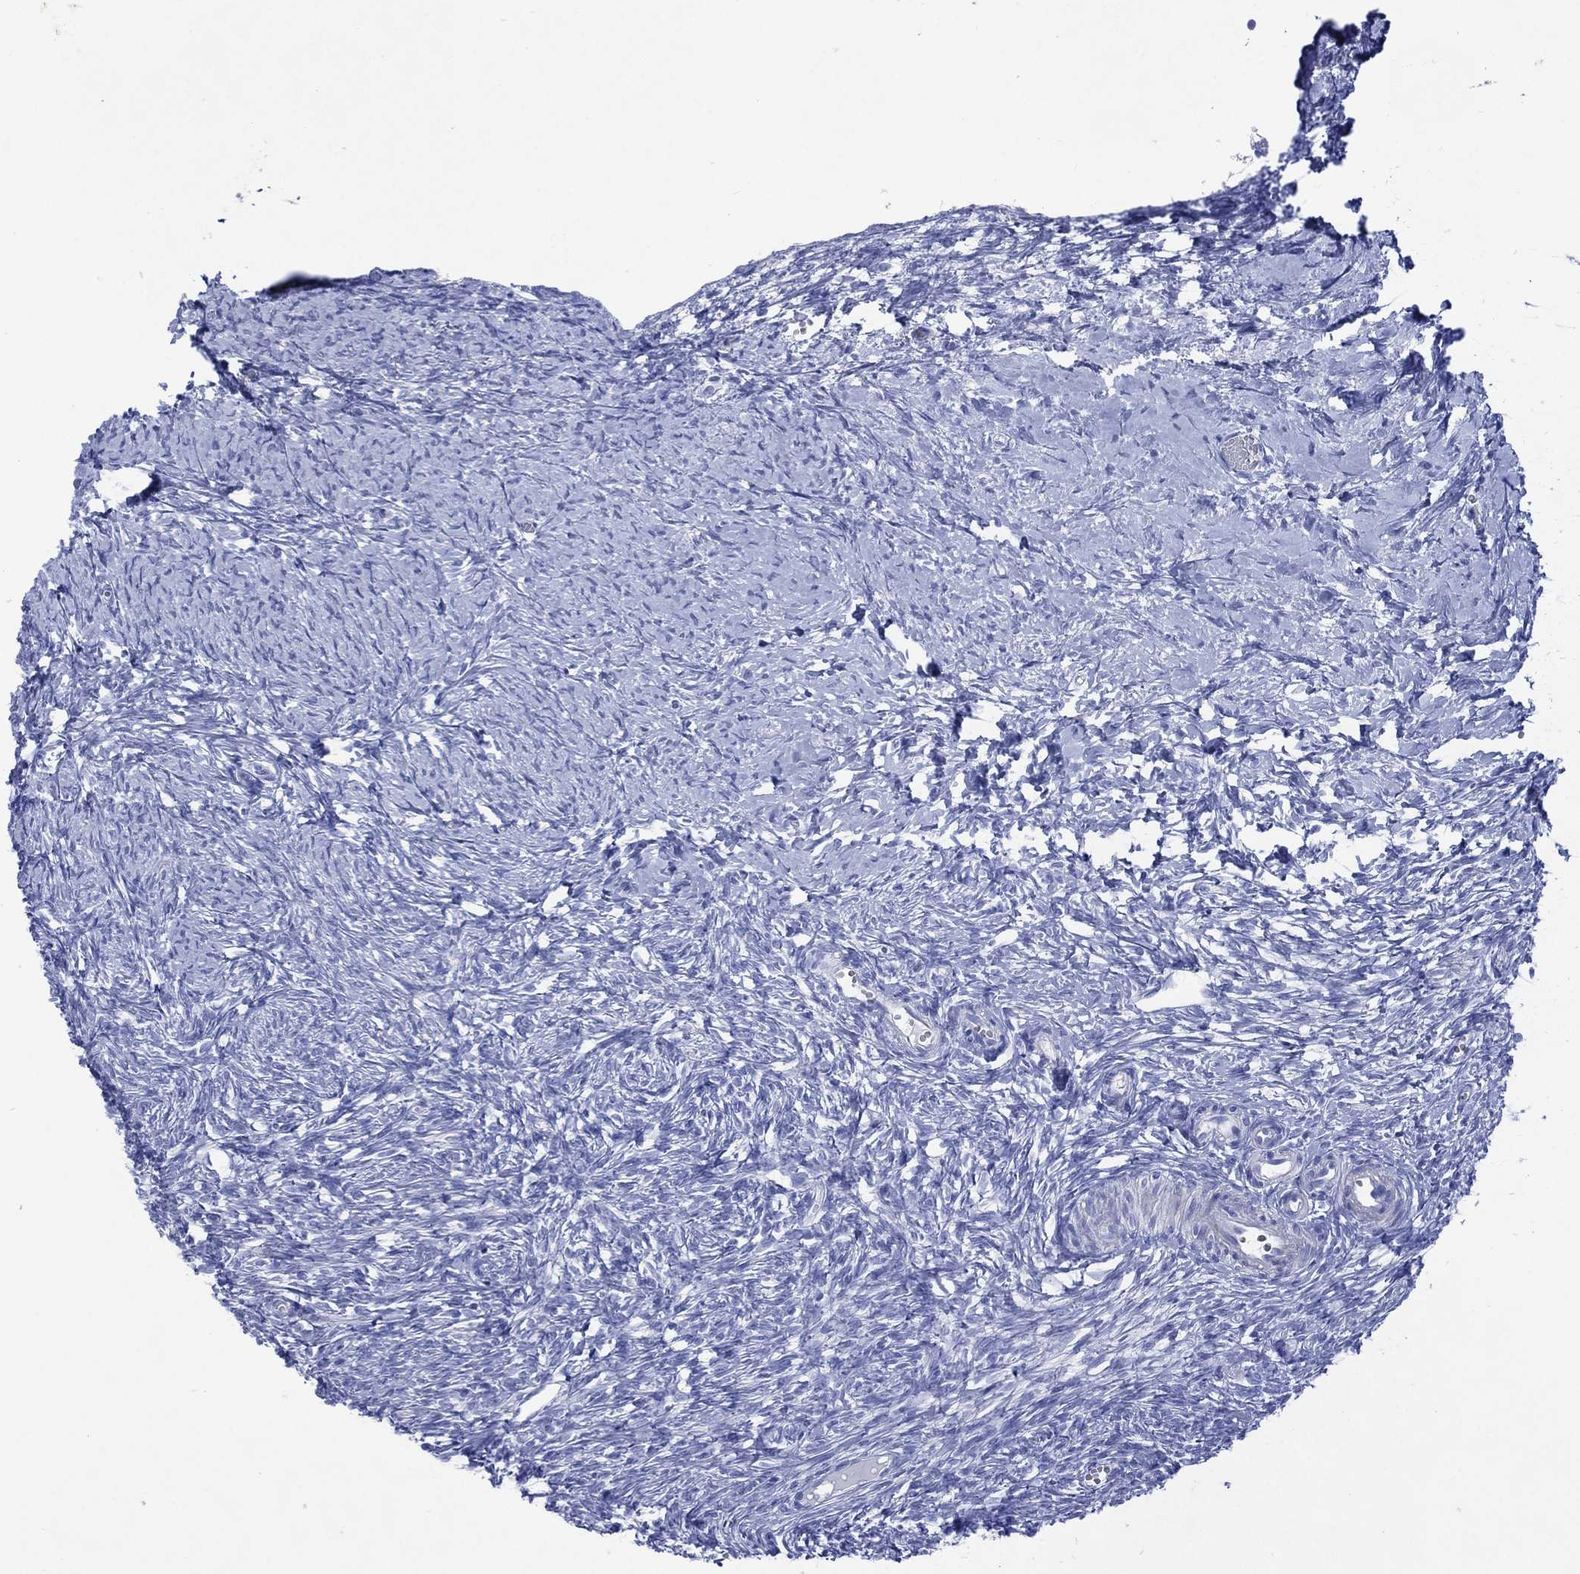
{"staining": {"intensity": "negative", "quantity": "none", "location": "none"}, "tissue": "ovary", "cell_type": "Follicle cells", "image_type": "normal", "snomed": [{"axis": "morphology", "description": "Normal tissue, NOS"}, {"axis": "topography", "description": "Ovary"}], "caption": "Follicle cells show no significant protein positivity in normal ovary. (DAB IHC with hematoxylin counter stain).", "gene": "SHCBP1L", "patient": {"sex": "female", "age": 43}}